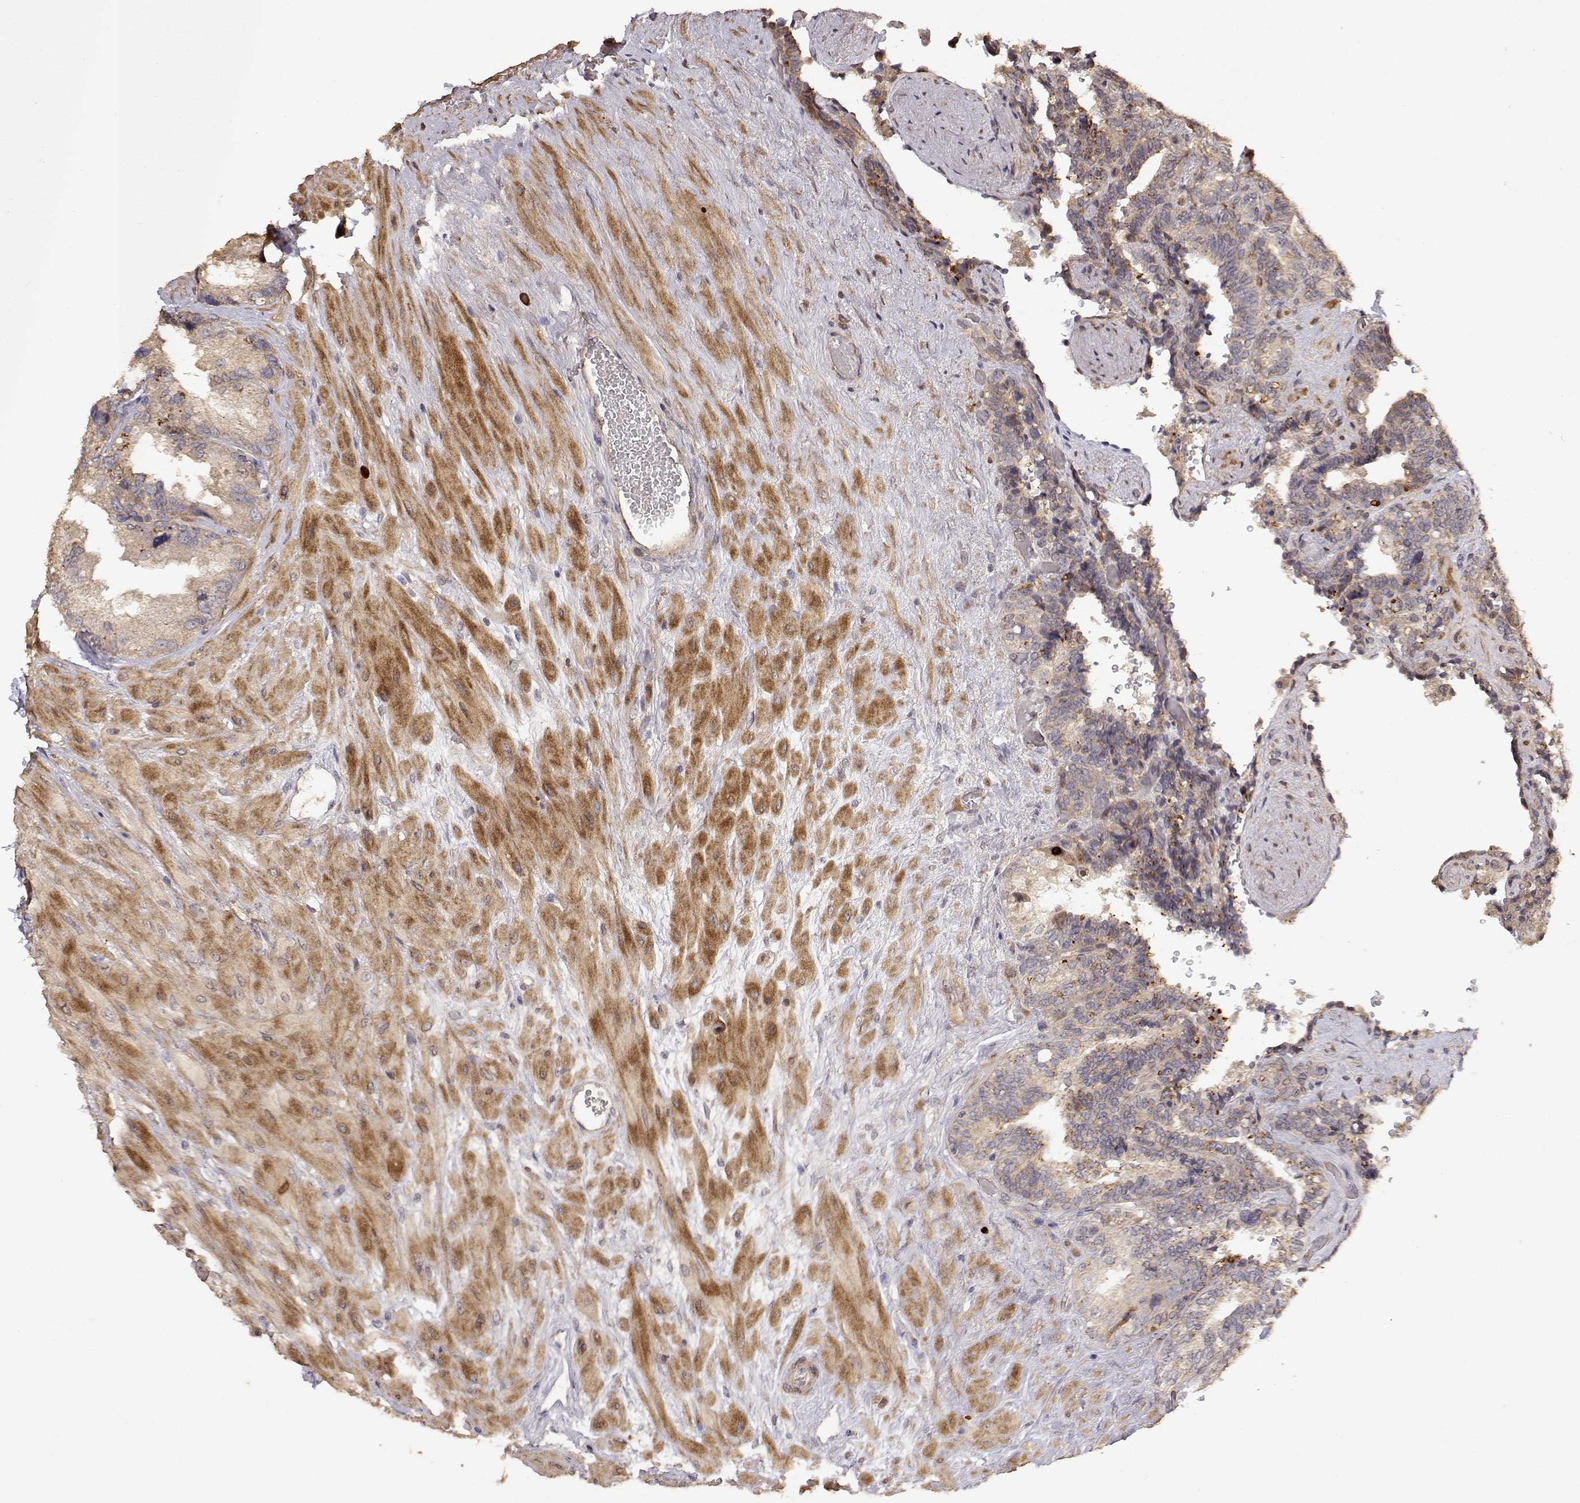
{"staining": {"intensity": "weak", "quantity": ">75%", "location": "cytoplasmic/membranous"}, "tissue": "seminal vesicle", "cell_type": "Glandular cells", "image_type": "normal", "snomed": [{"axis": "morphology", "description": "Normal tissue, NOS"}, {"axis": "topography", "description": "Seminal veicle"}], "caption": "Protein staining of normal seminal vesicle demonstrates weak cytoplasmic/membranous positivity in approximately >75% of glandular cells.", "gene": "PICK1", "patient": {"sex": "male", "age": 69}}